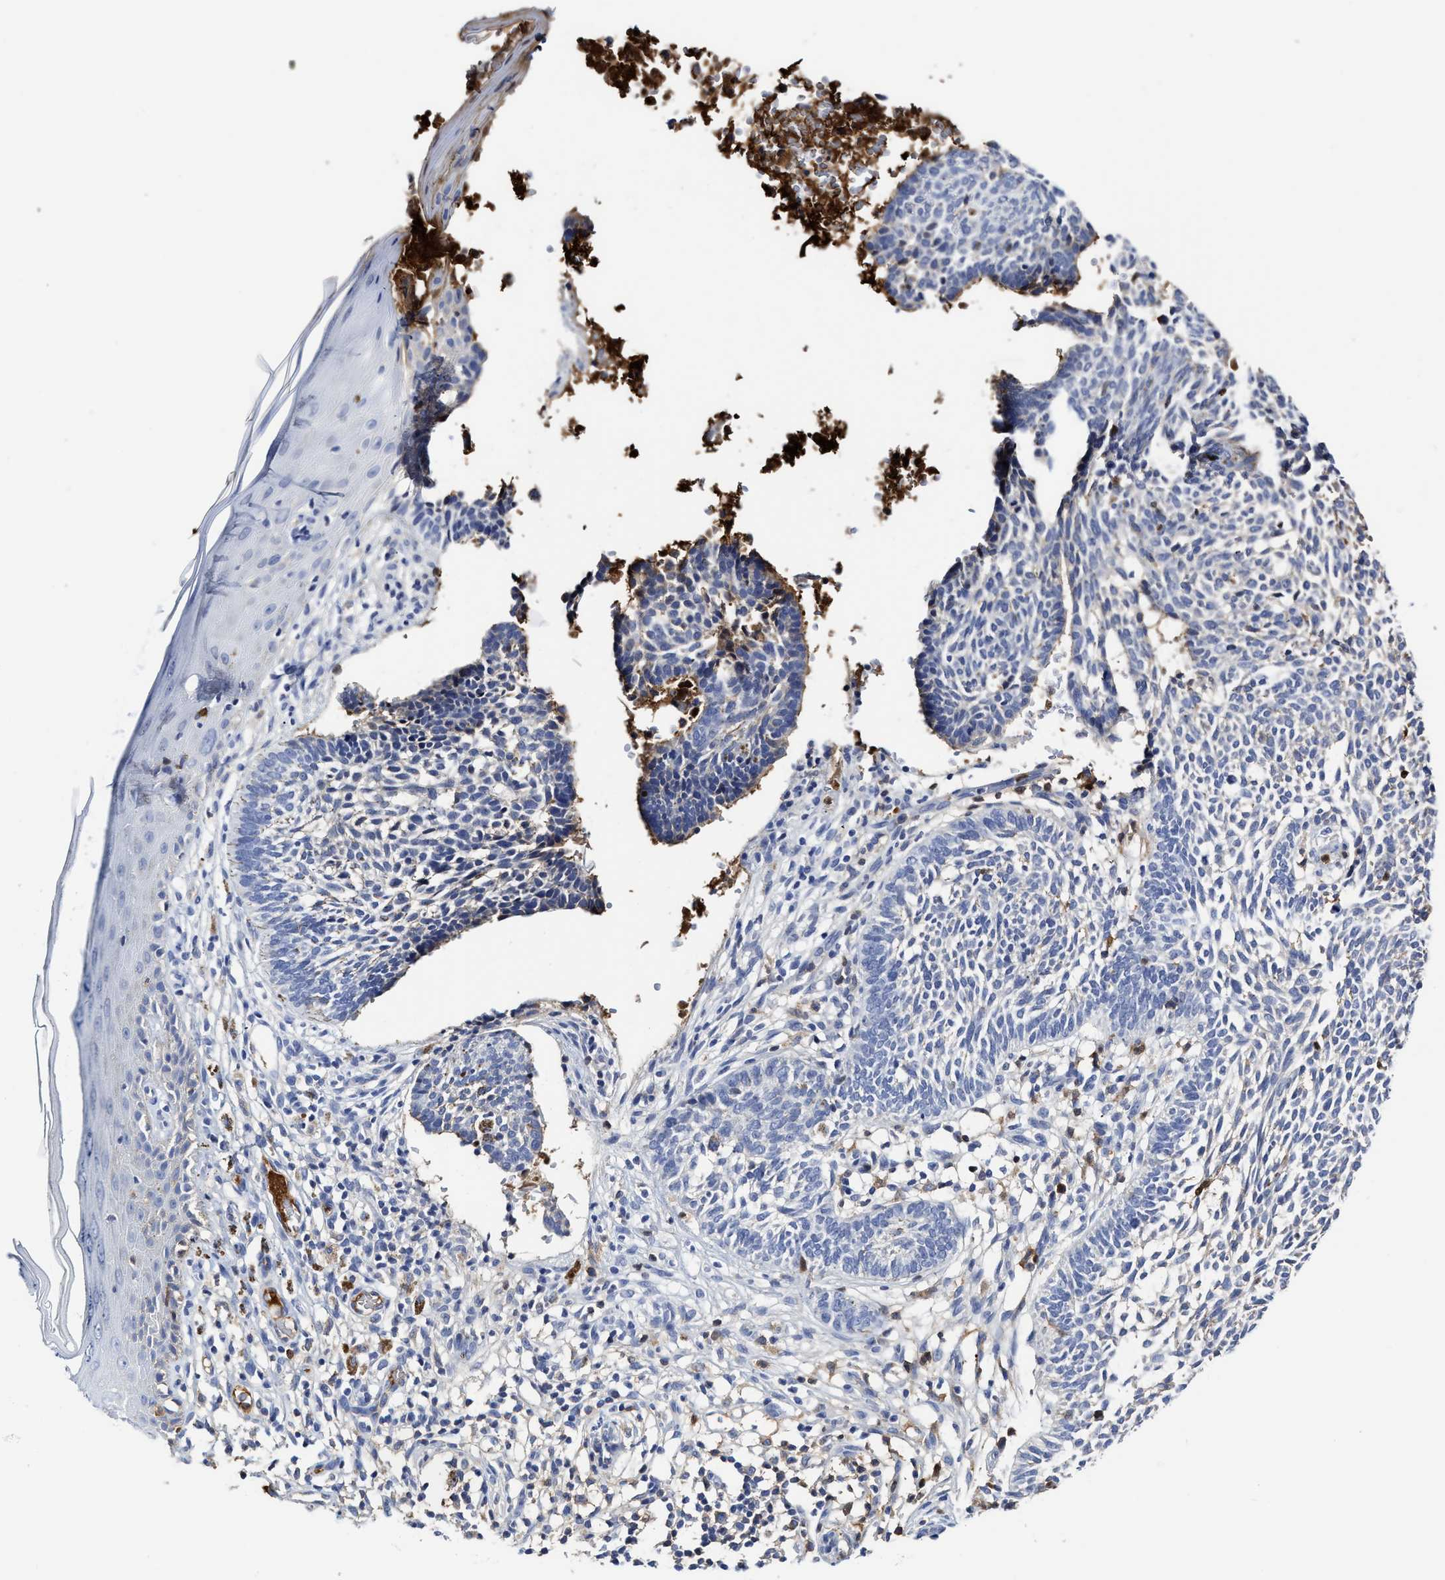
{"staining": {"intensity": "negative", "quantity": "none", "location": "none"}, "tissue": "skin cancer", "cell_type": "Tumor cells", "image_type": "cancer", "snomed": [{"axis": "morphology", "description": "Normal tissue, NOS"}, {"axis": "morphology", "description": "Basal cell carcinoma"}, {"axis": "topography", "description": "Skin"}], "caption": "Tumor cells show no significant positivity in basal cell carcinoma (skin).", "gene": "C2", "patient": {"sex": "male", "age": 87}}